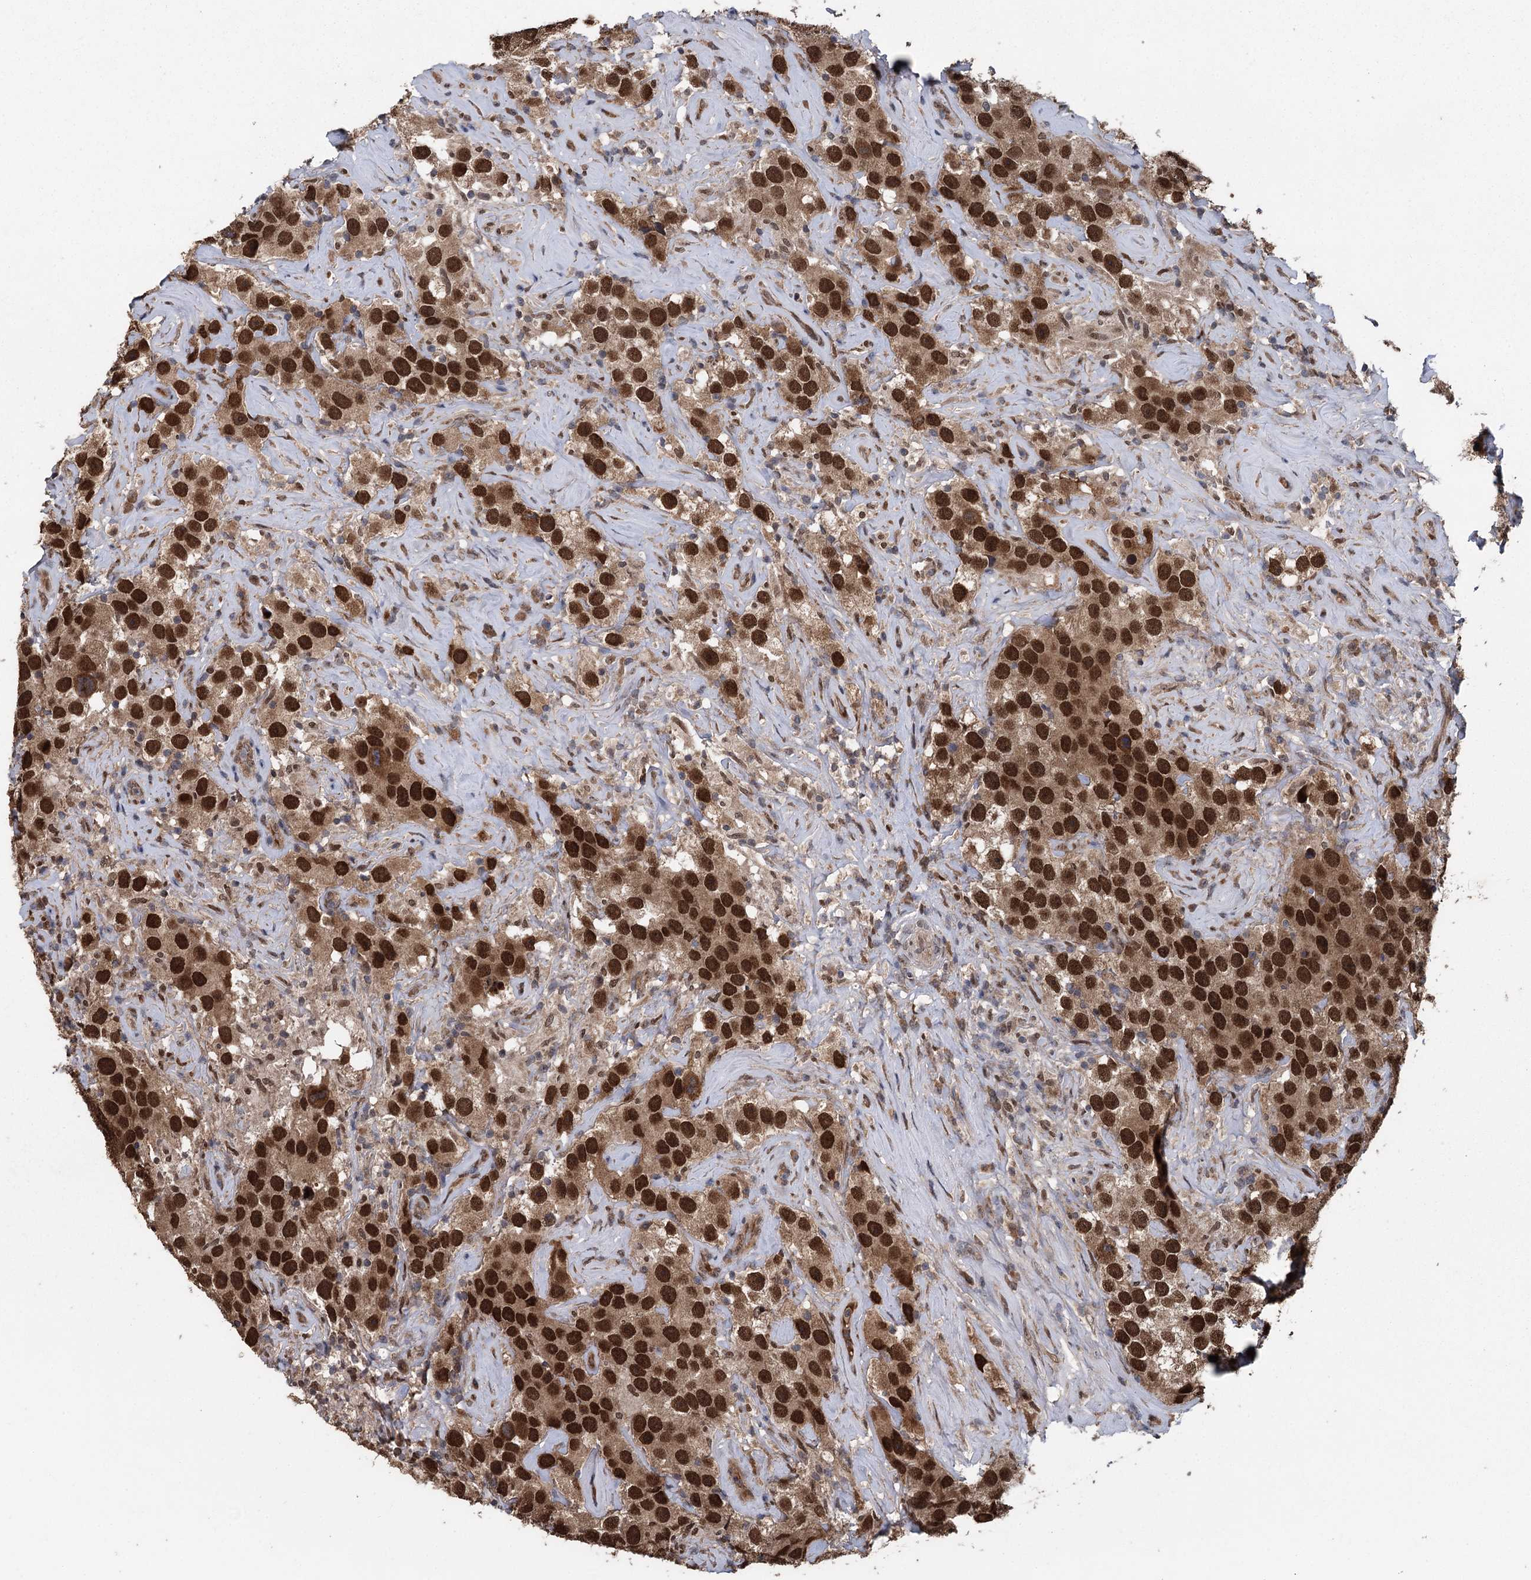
{"staining": {"intensity": "strong", "quantity": ">75%", "location": "nuclear"}, "tissue": "testis cancer", "cell_type": "Tumor cells", "image_type": "cancer", "snomed": [{"axis": "morphology", "description": "Seminoma, NOS"}, {"axis": "topography", "description": "Testis"}], "caption": "Immunohistochemistry (IHC) histopathology image of neoplastic tissue: human seminoma (testis) stained using immunohistochemistry (IHC) exhibits high levels of strong protein expression localized specifically in the nuclear of tumor cells, appearing as a nuclear brown color.", "gene": "MYG1", "patient": {"sex": "male", "age": 49}}